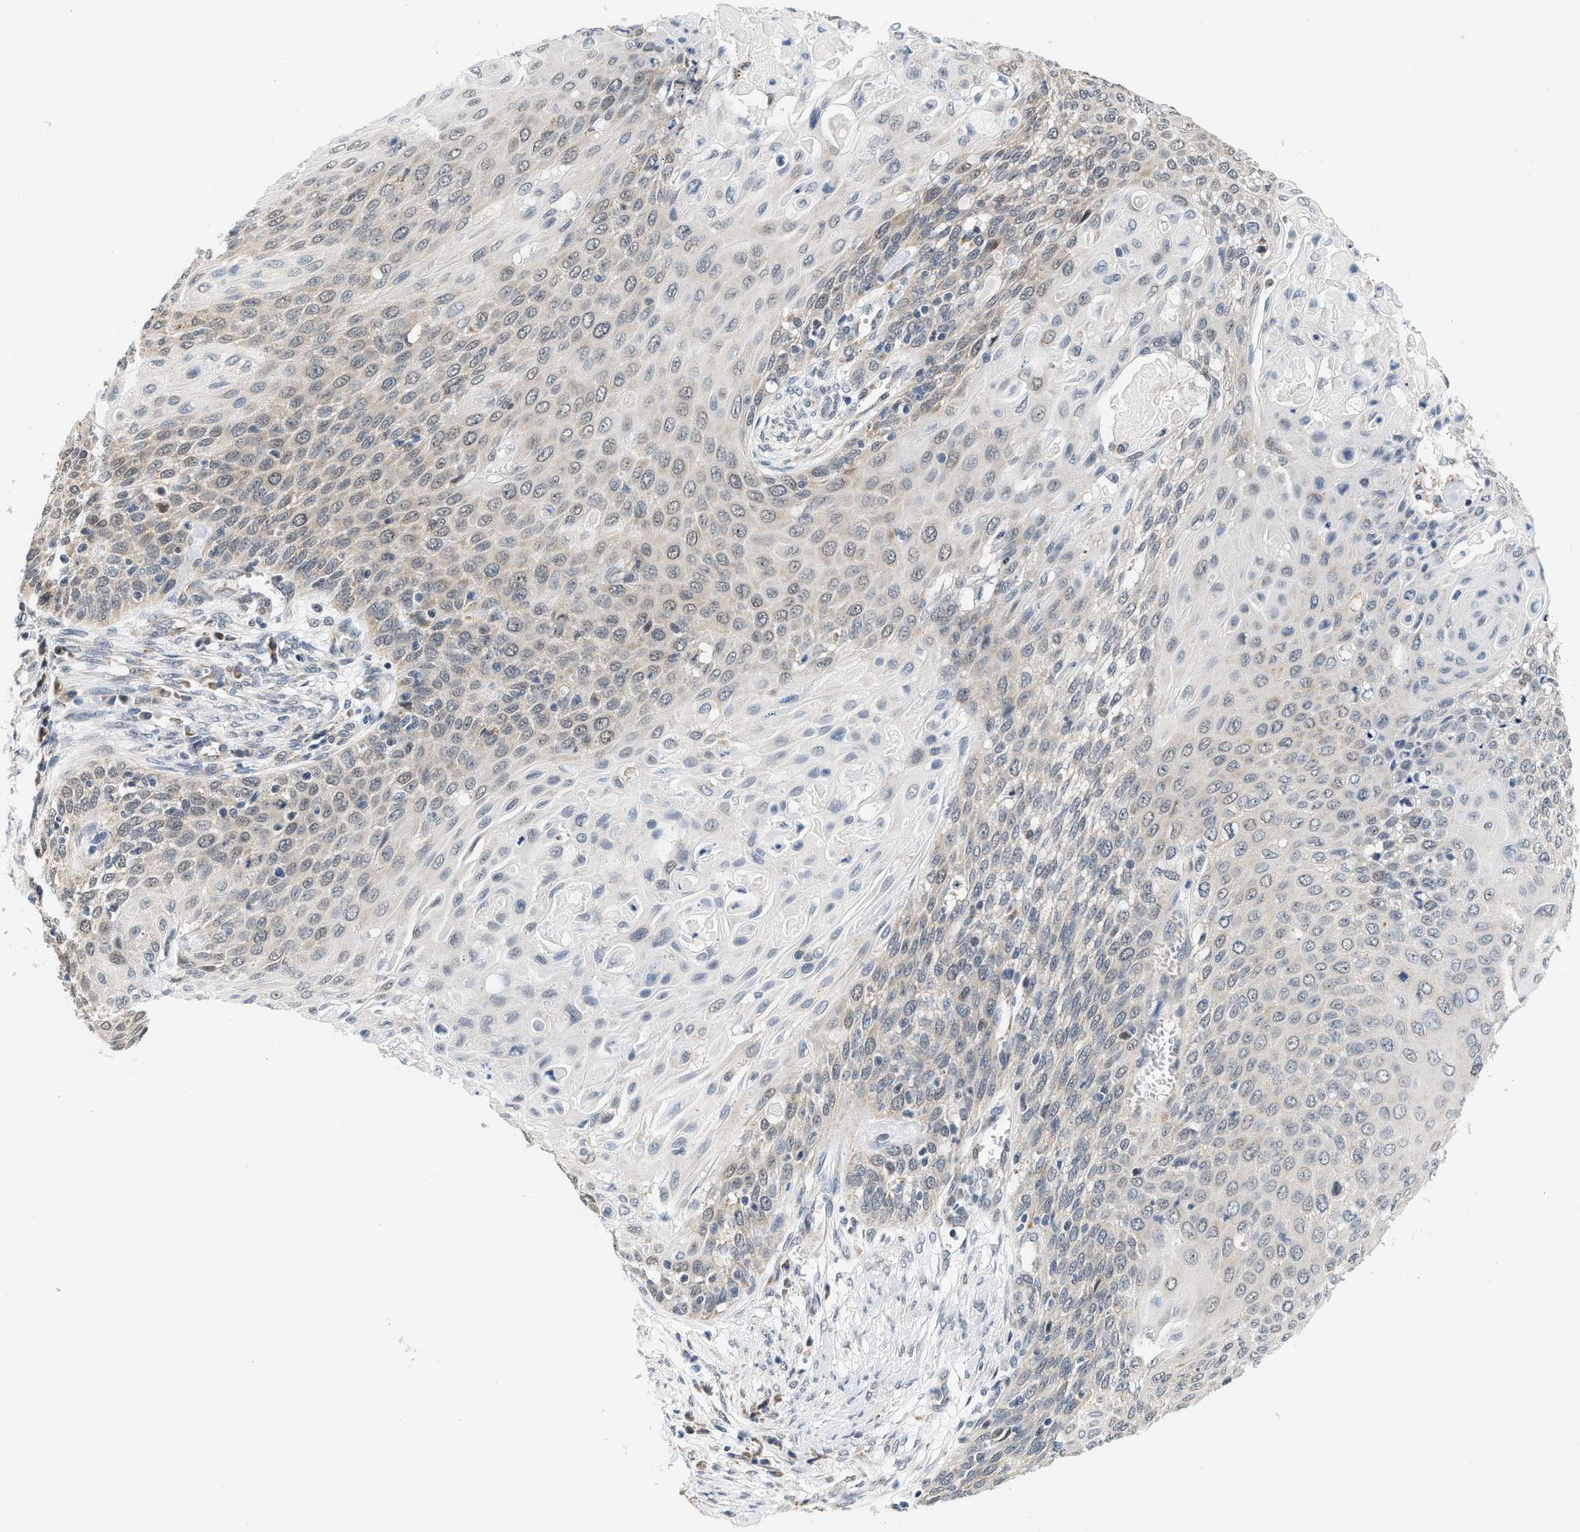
{"staining": {"intensity": "weak", "quantity": "<25%", "location": "cytoplasmic/membranous"}, "tissue": "cervical cancer", "cell_type": "Tumor cells", "image_type": "cancer", "snomed": [{"axis": "morphology", "description": "Squamous cell carcinoma, NOS"}, {"axis": "topography", "description": "Cervix"}], "caption": "This is an IHC micrograph of human squamous cell carcinoma (cervical). There is no staining in tumor cells.", "gene": "GIGYF1", "patient": {"sex": "female", "age": 39}}